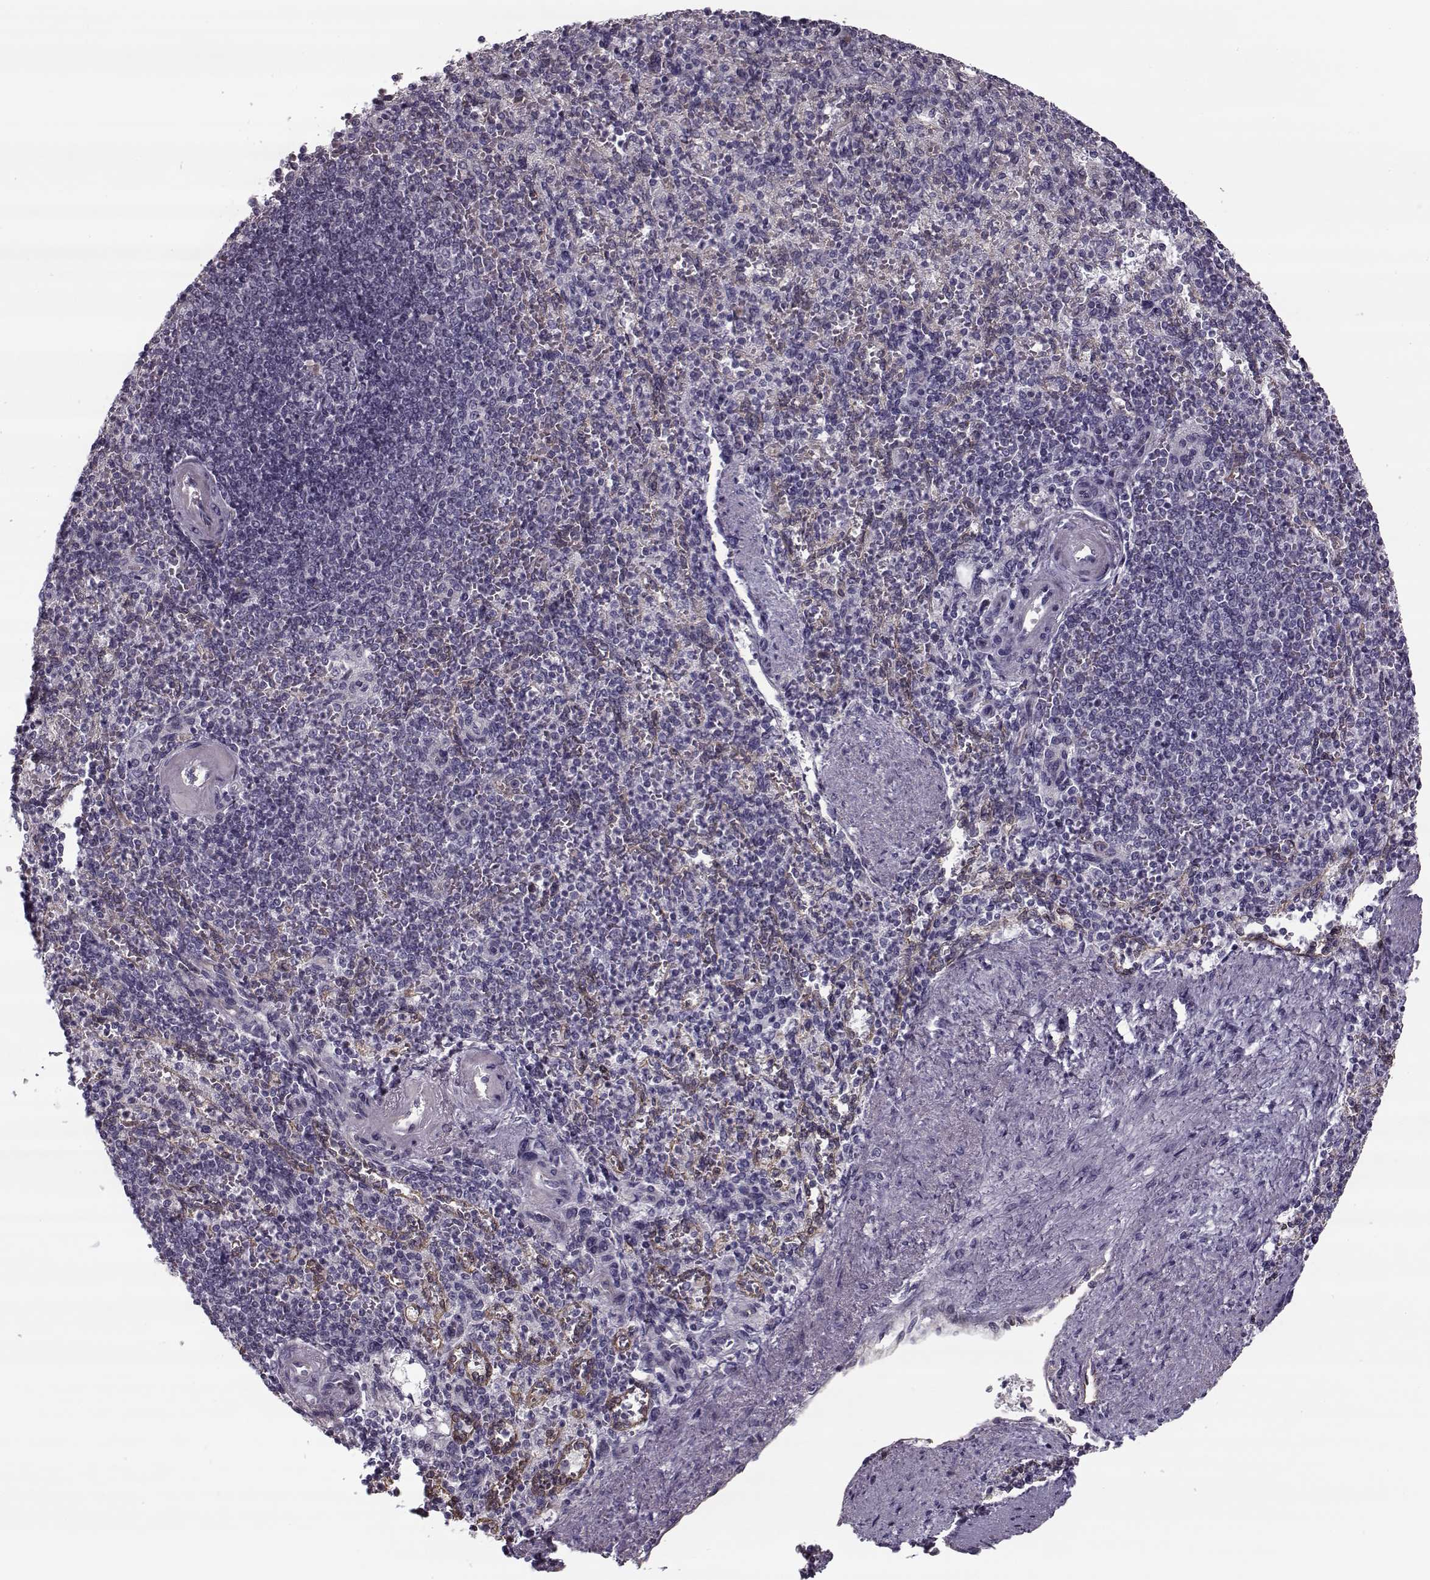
{"staining": {"intensity": "negative", "quantity": "none", "location": "none"}, "tissue": "spleen", "cell_type": "Cells in red pulp", "image_type": "normal", "snomed": [{"axis": "morphology", "description": "Normal tissue, NOS"}, {"axis": "topography", "description": "Spleen"}], "caption": "Immunohistochemistry (IHC) of benign human spleen reveals no staining in cells in red pulp. (Immunohistochemistry, brightfield microscopy, high magnification).", "gene": "PNMT", "patient": {"sex": "female", "age": 74}}